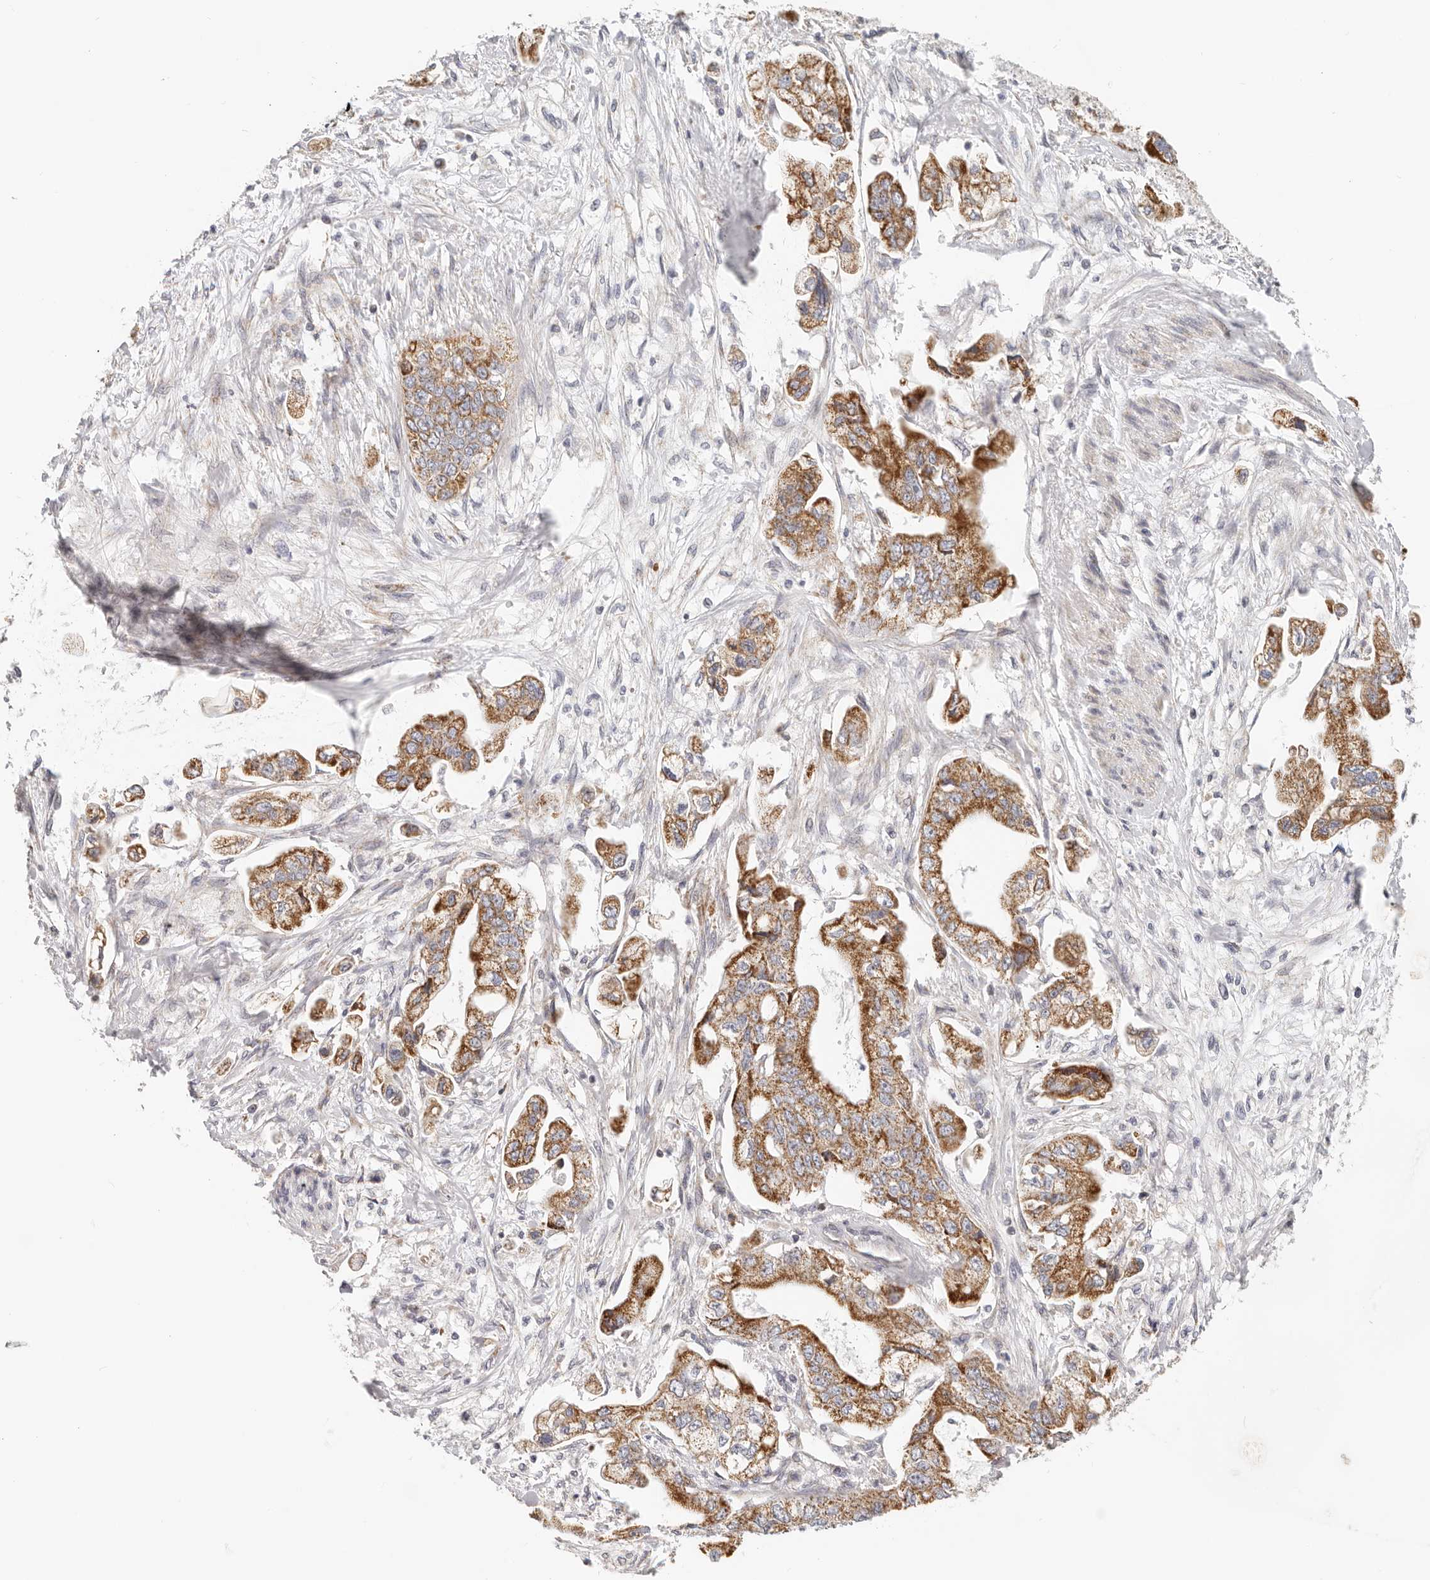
{"staining": {"intensity": "strong", "quantity": ">75%", "location": "cytoplasmic/membranous"}, "tissue": "stomach cancer", "cell_type": "Tumor cells", "image_type": "cancer", "snomed": [{"axis": "morphology", "description": "Adenocarcinoma, NOS"}, {"axis": "topography", "description": "Stomach"}], "caption": "IHC of stomach cancer shows high levels of strong cytoplasmic/membranous expression in approximately >75% of tumor cells.", "gene": "AFDN", "patient": {"sex": "male", "age": 62}}